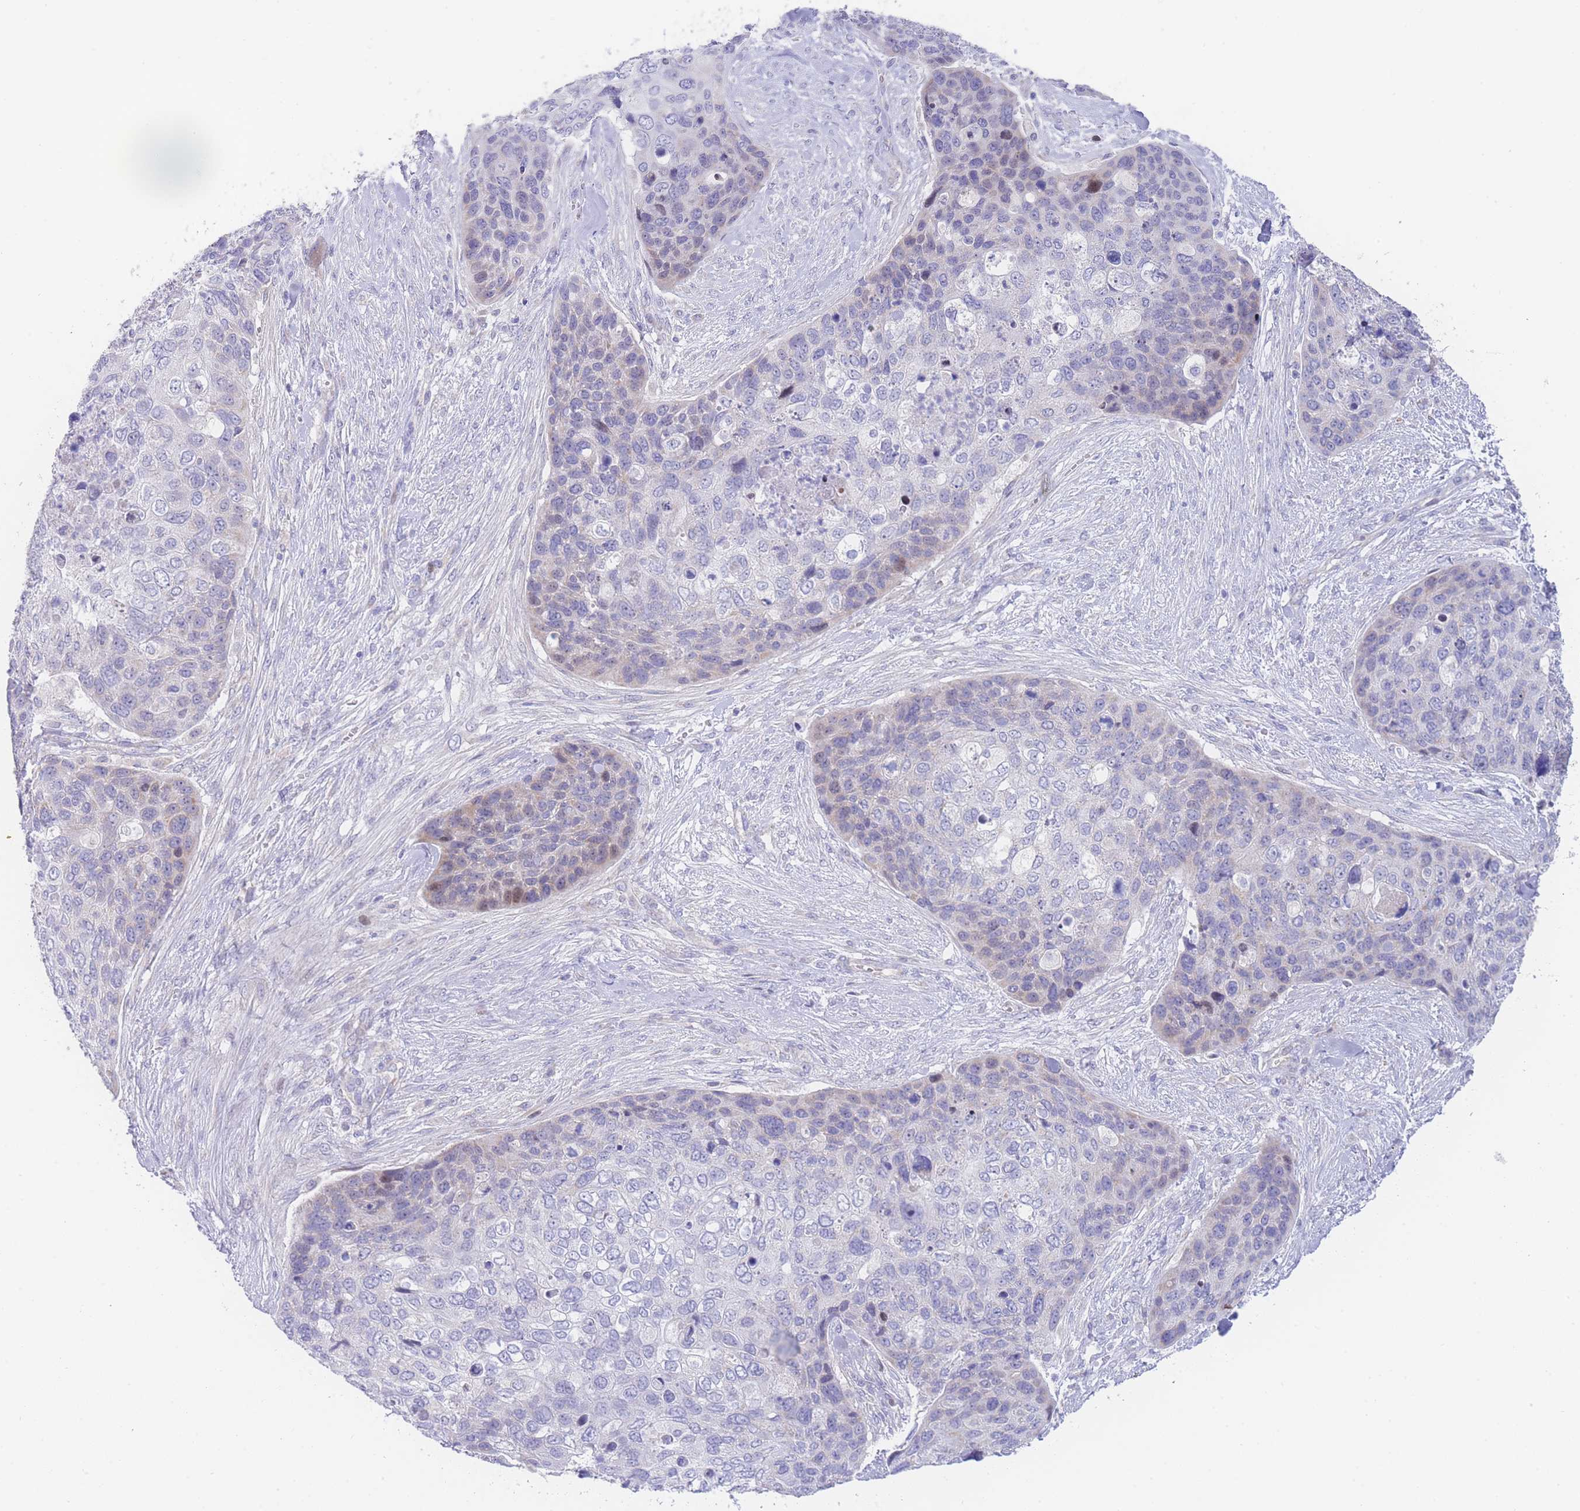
{"staining": {"intensity": "weak", "quantity": "<25%", "location": "nuclear"}, "tissue": "skin cancer", "cell_type": "Tumor cells", "image_type": "cancer", "snomed": [{"axis": "morphology", "description": "Basal cell carcinoma"}, {"axis": "topography", "description": "Skin"}], "caption": "Tumor cells are negative for protein expression in human skin cancer.", "gene": "GPAM", "patient": {"sex": "female", "age": 74}}